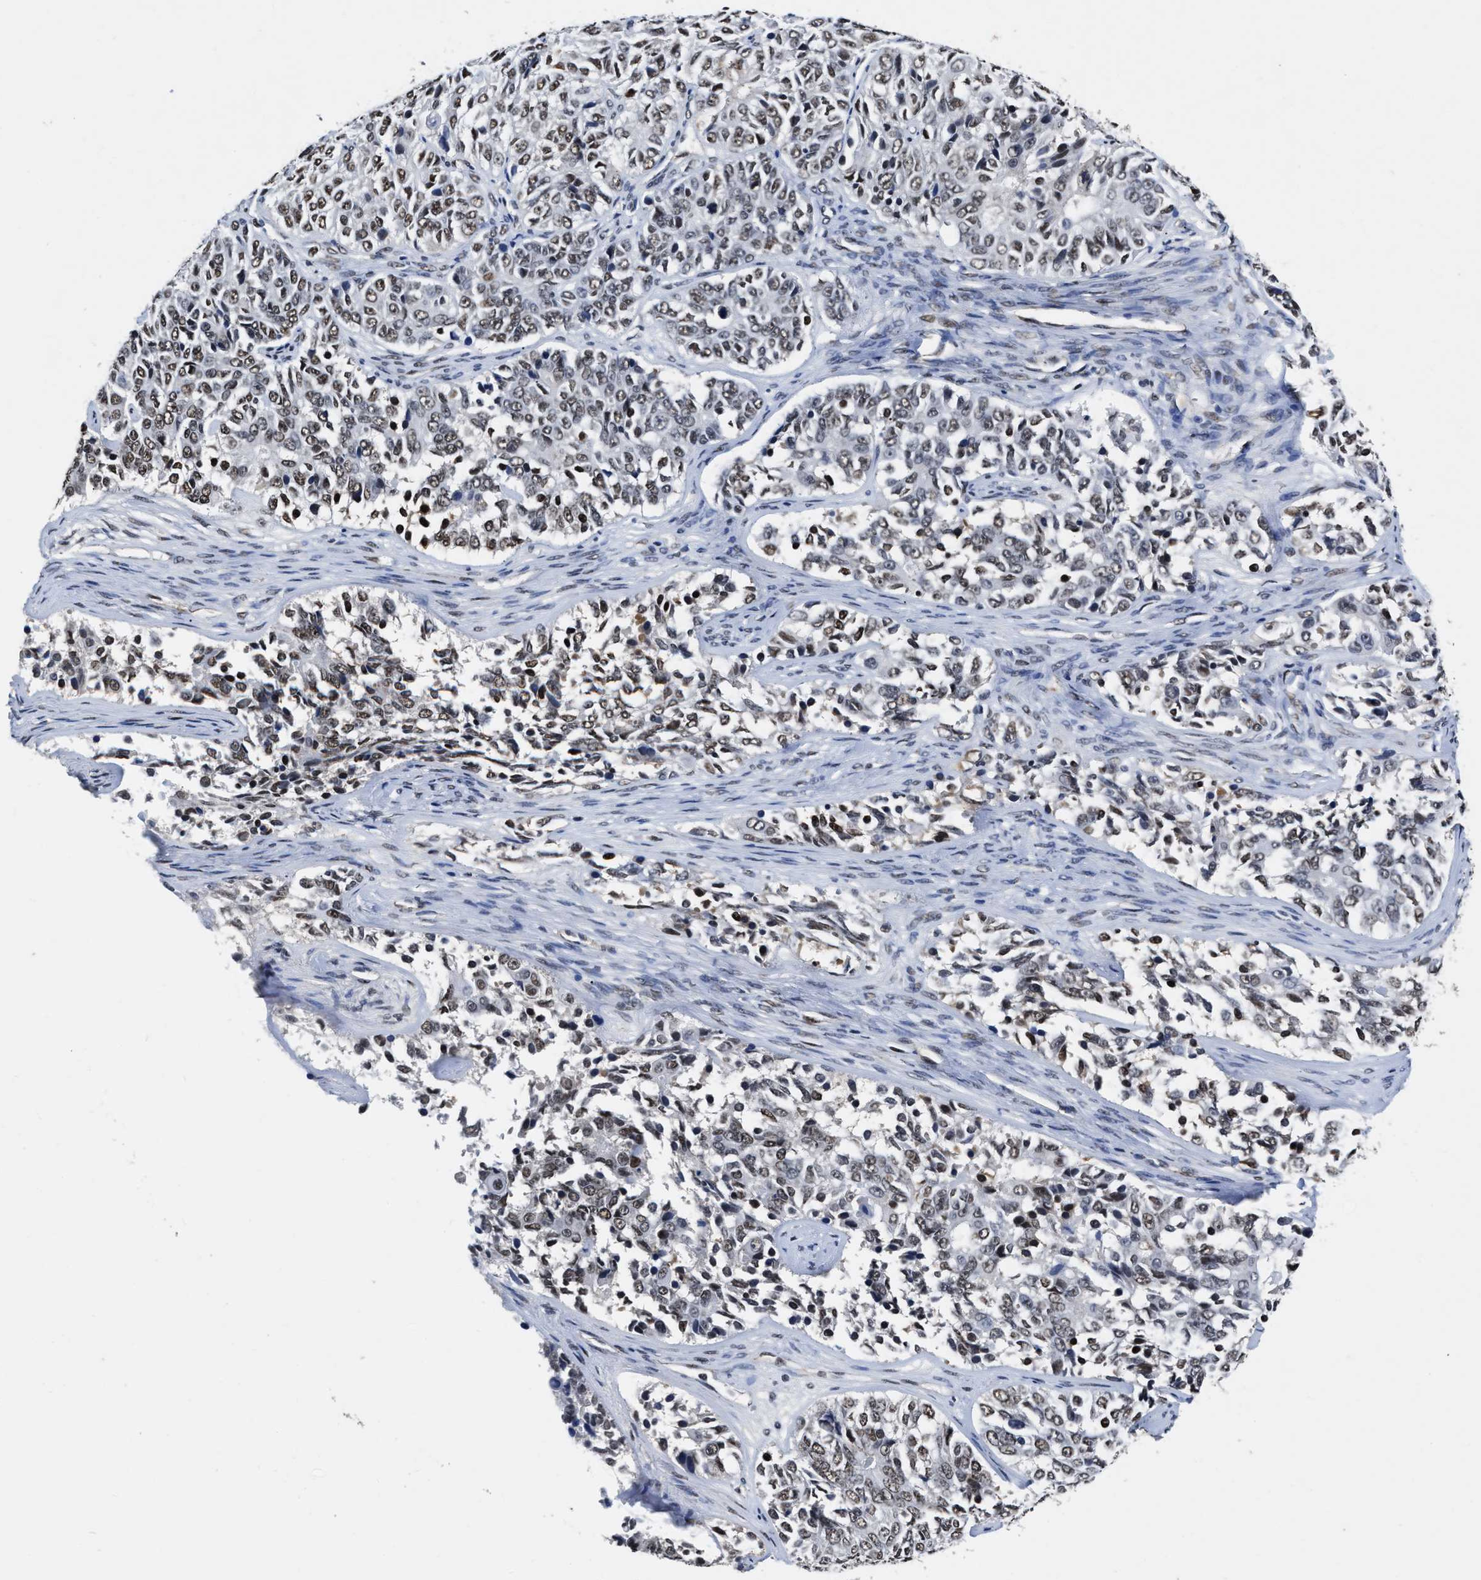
{"staining": {"intensity": "moderate", "quantity": ">75%", "location": "nuclear"}, "tissue": "ovarian cancer", "cell_type": "Tumor cells", "image_type": "cancer", "snomed": [{"axis": "morphology", "description": "Carcinoma, endometroid"}, {"axis": "topography", "description": "Ovary"}], "caption": "IHC histopathology image of neoplastic tissue: human ovarian cancer (endometroid carcinoma) stained using immunohistochemistry (IHC) demonstrates medium levels of moderate protein expression localized specifically in the nuclear of tumor cells, appearing as a nuclear brown color.", "gene": "CCNE1", "patient": {"sex": "female", "age": 51}}